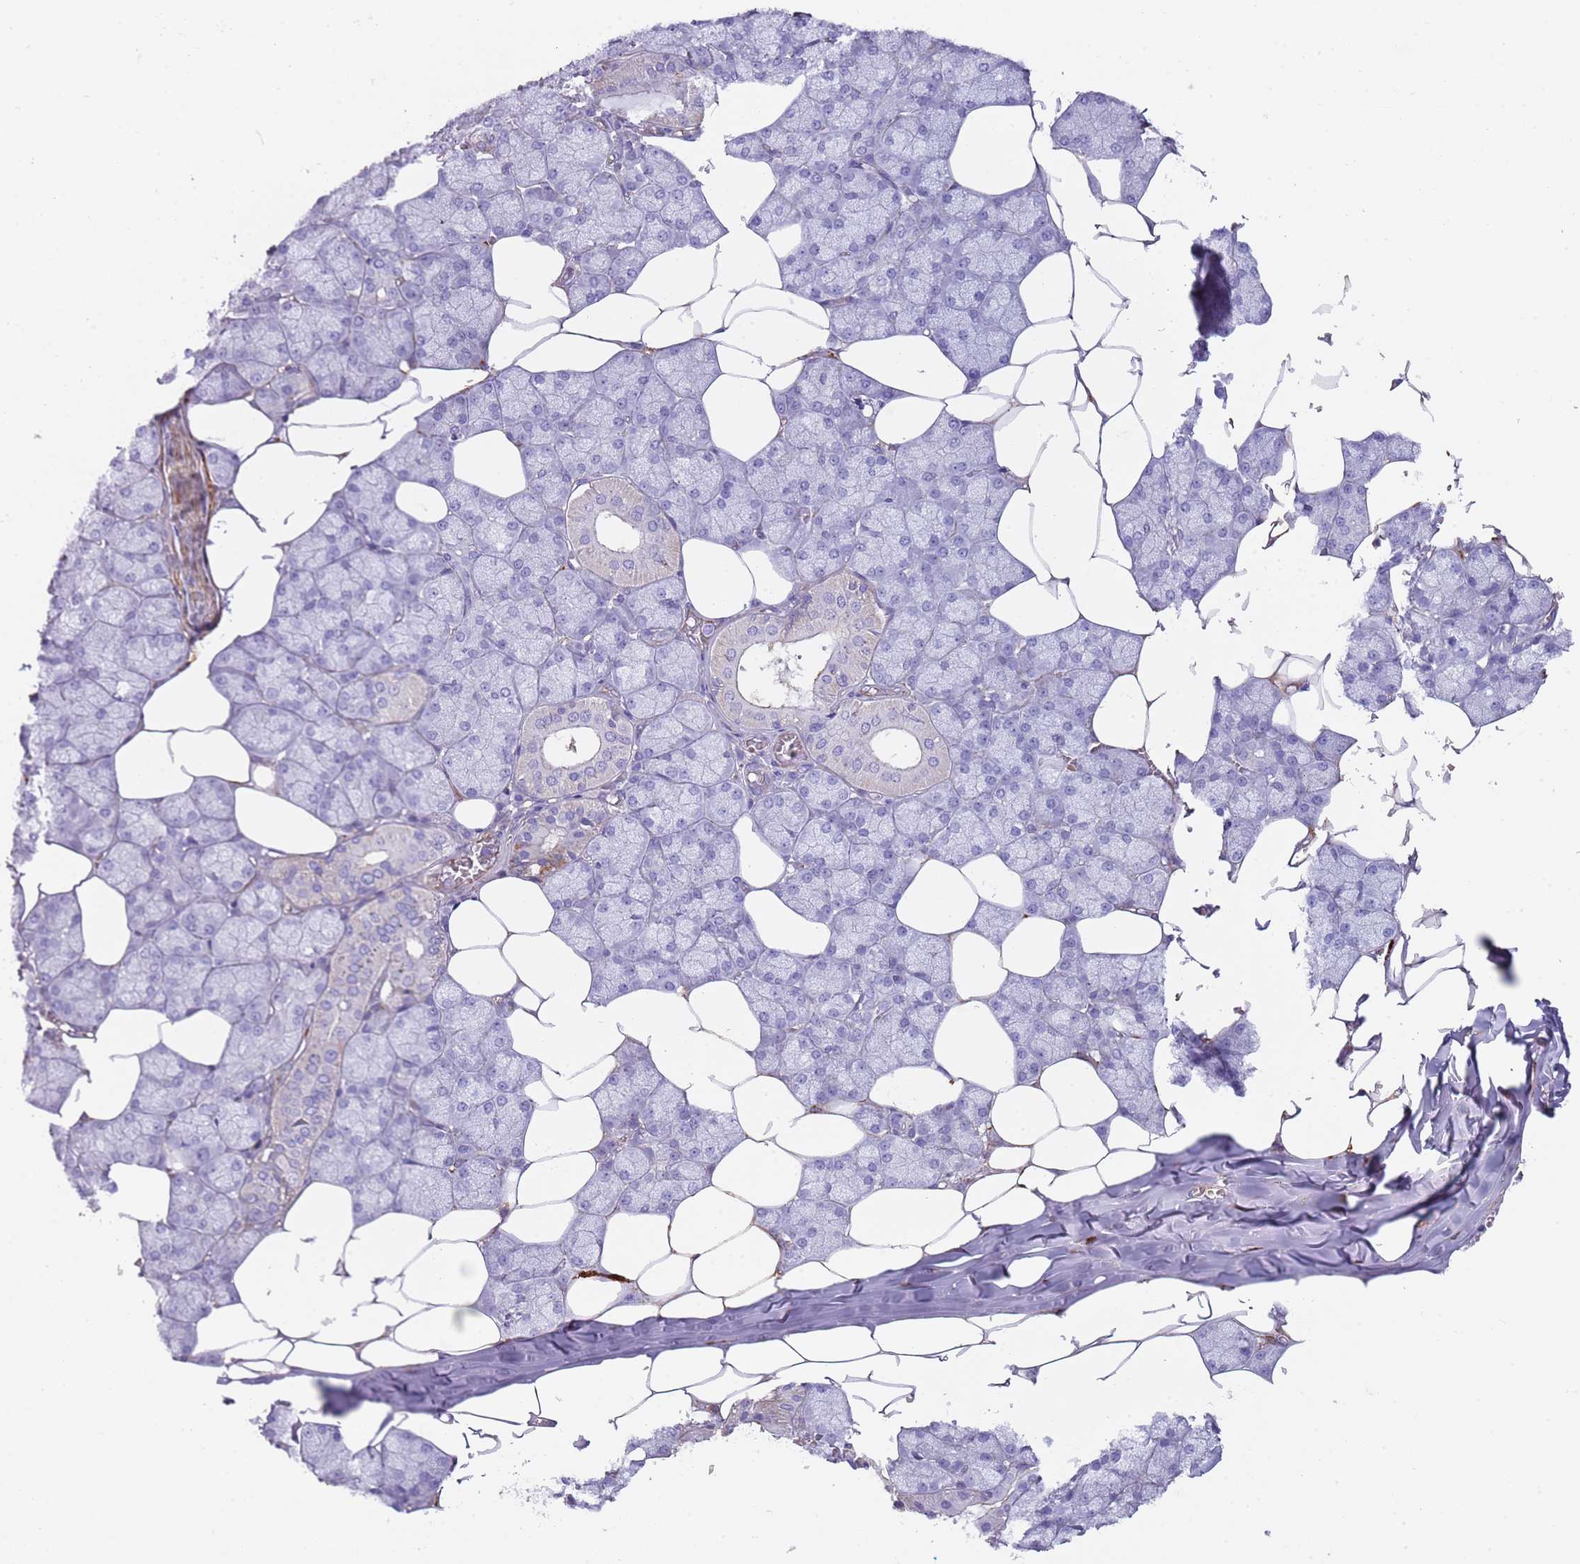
{"staining": {"intensity": "negative", "quantity": "none", "location": "none"}, "tissue": "salivary gland", "cell_type": "Glandular cells", "image_type": "normal", "snomed": [{"axis": "morphology", "description": "Normal tissue, NOS"}, {"axis": "topography", "description": "Salivary gland"}], "caption": "Immunohistochemistry of benign salivary gland shows no staining in glandular cells.", "gene": "ENSG00000271254", "patient": {"sex": "male", "age": 62}}